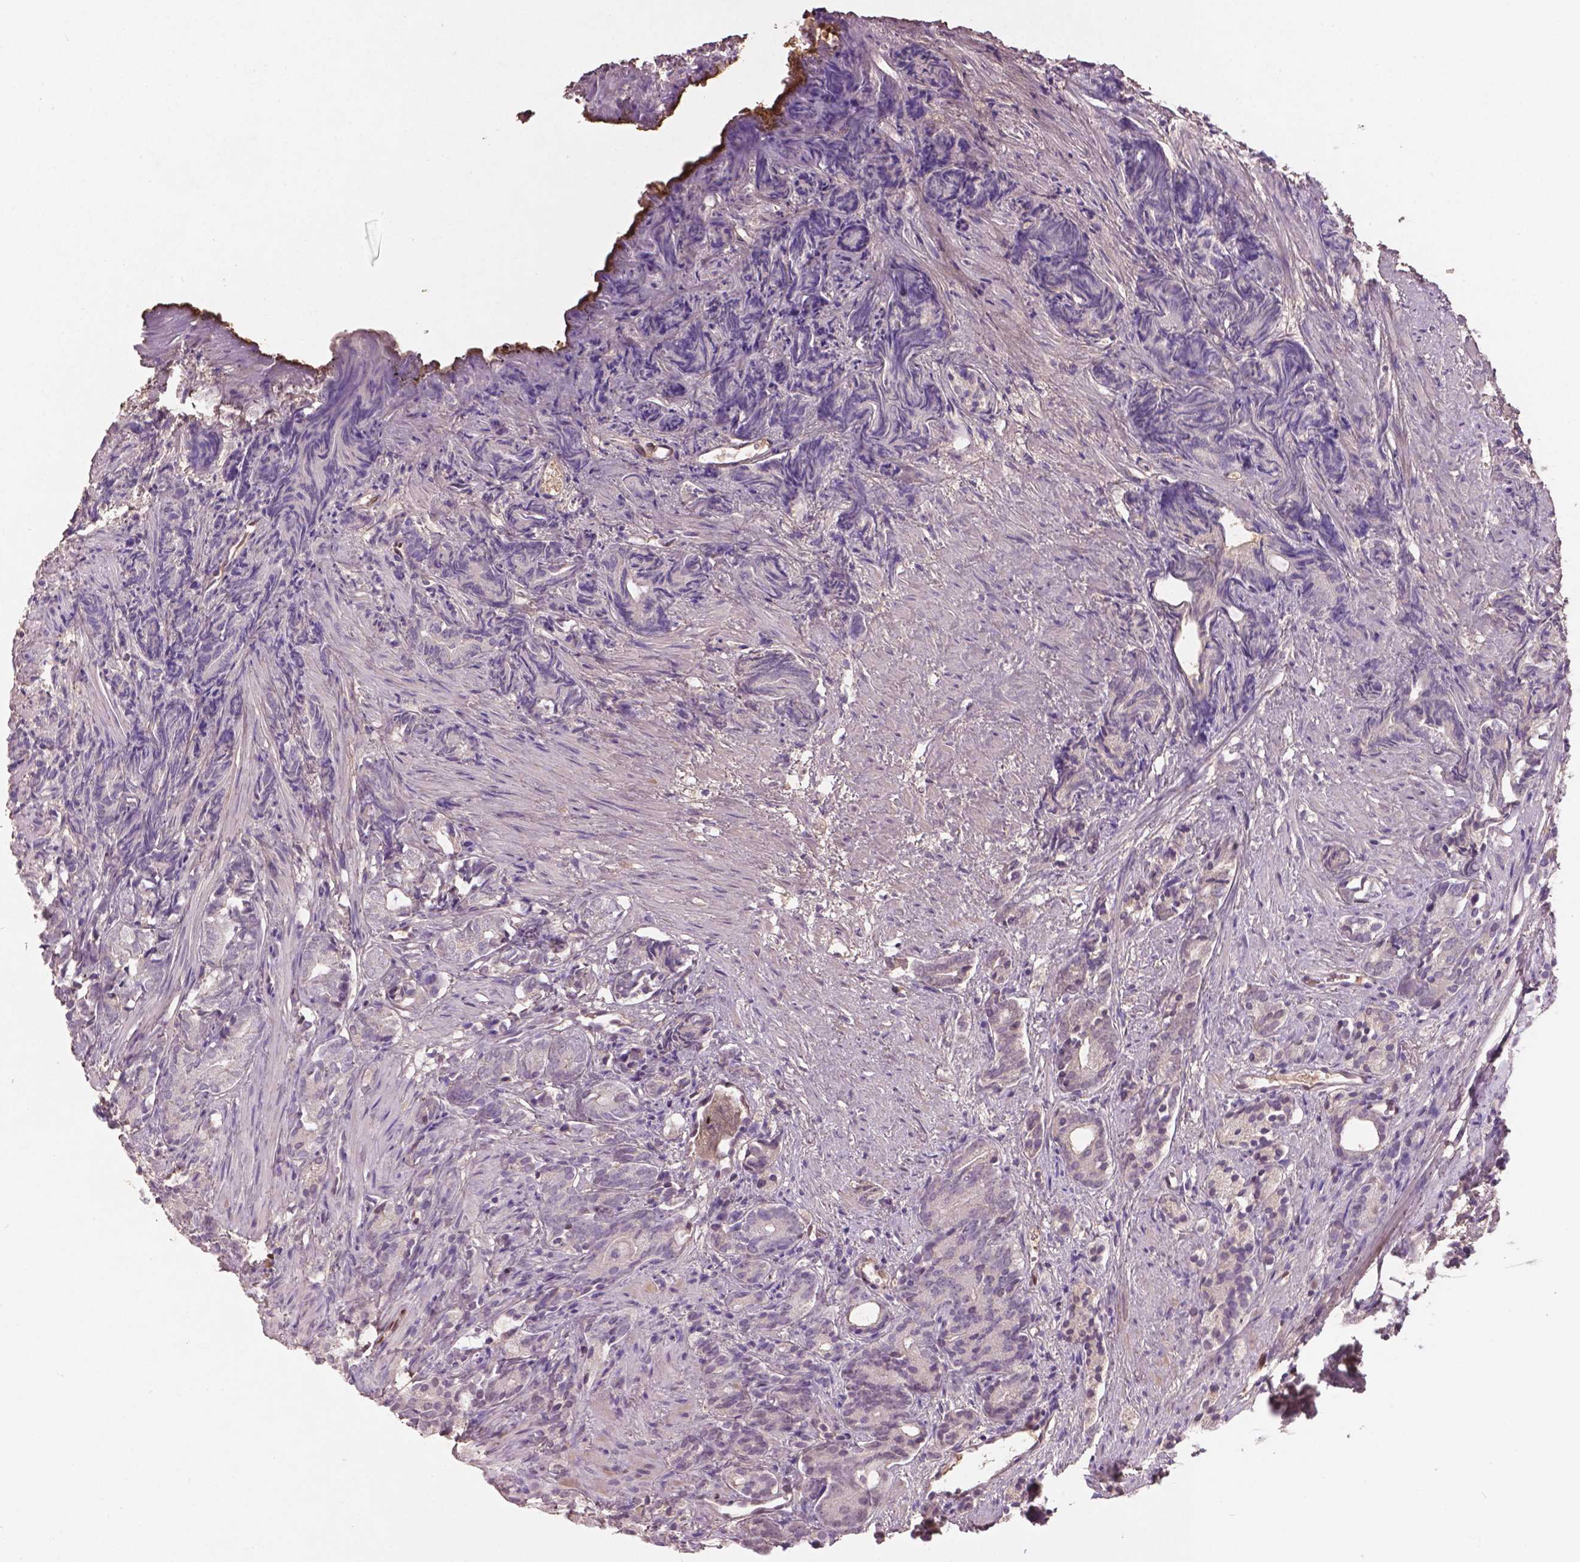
{"staining": {"intensity": "negative", "quantity": "none", "location": "none"}, "tissue": "prostate cancer", "cell_type": "Tumor cells", "image_type": "cancer", "snomed": [{"axis": "morphology", "description": "Adenocarcinoma, High grade"}, {"axis": "topography", "description": "Prostate"}], "caption": "Tumor cells are negative for brown protein staining in prostate cancer.", "gene": "SOX17", "patient": {"sex": "male", "age": 84}}